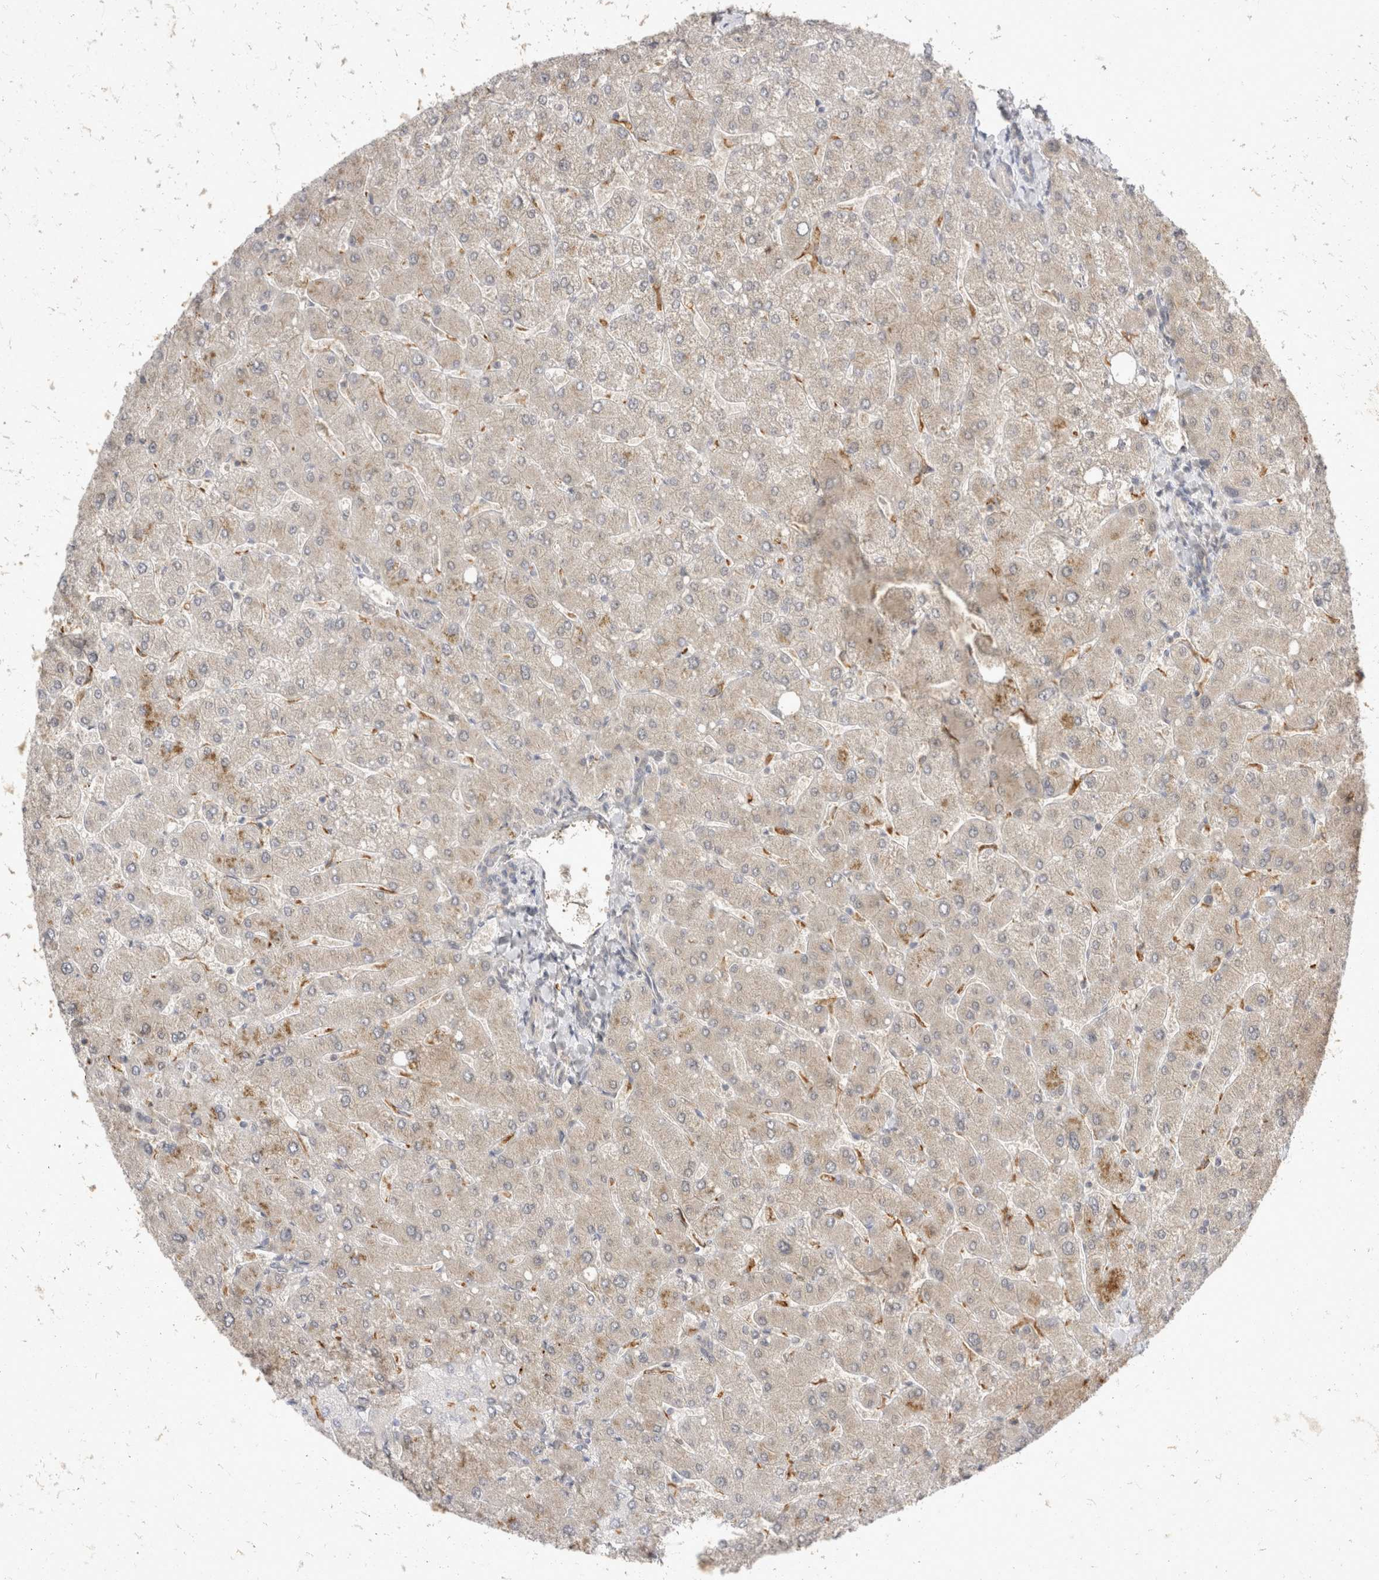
{"staining": {"intensity": "negative", "quantity": "none", "location": "none"}, "tissue": "liver", "cell_type": "Cholangiocytes", "image_type": "normal", "snomed": [{"axis": "morphology", "description": "Normal tissue, NOS"}, {"axis": "topography", "description": "Liver"}], "caption": "Liver was stained to show a protein in brown. There is no significant expression in cholangiocytes. Brightfield microscopy of immunohistochemistry (IHC) stained with DAB (3,3'-diaminobenzidine) (brown) and hematoxylin (blue), captured at high magnification.", "gene": "TOM1L2", "patient": {"sex": "male", "age": 55}}